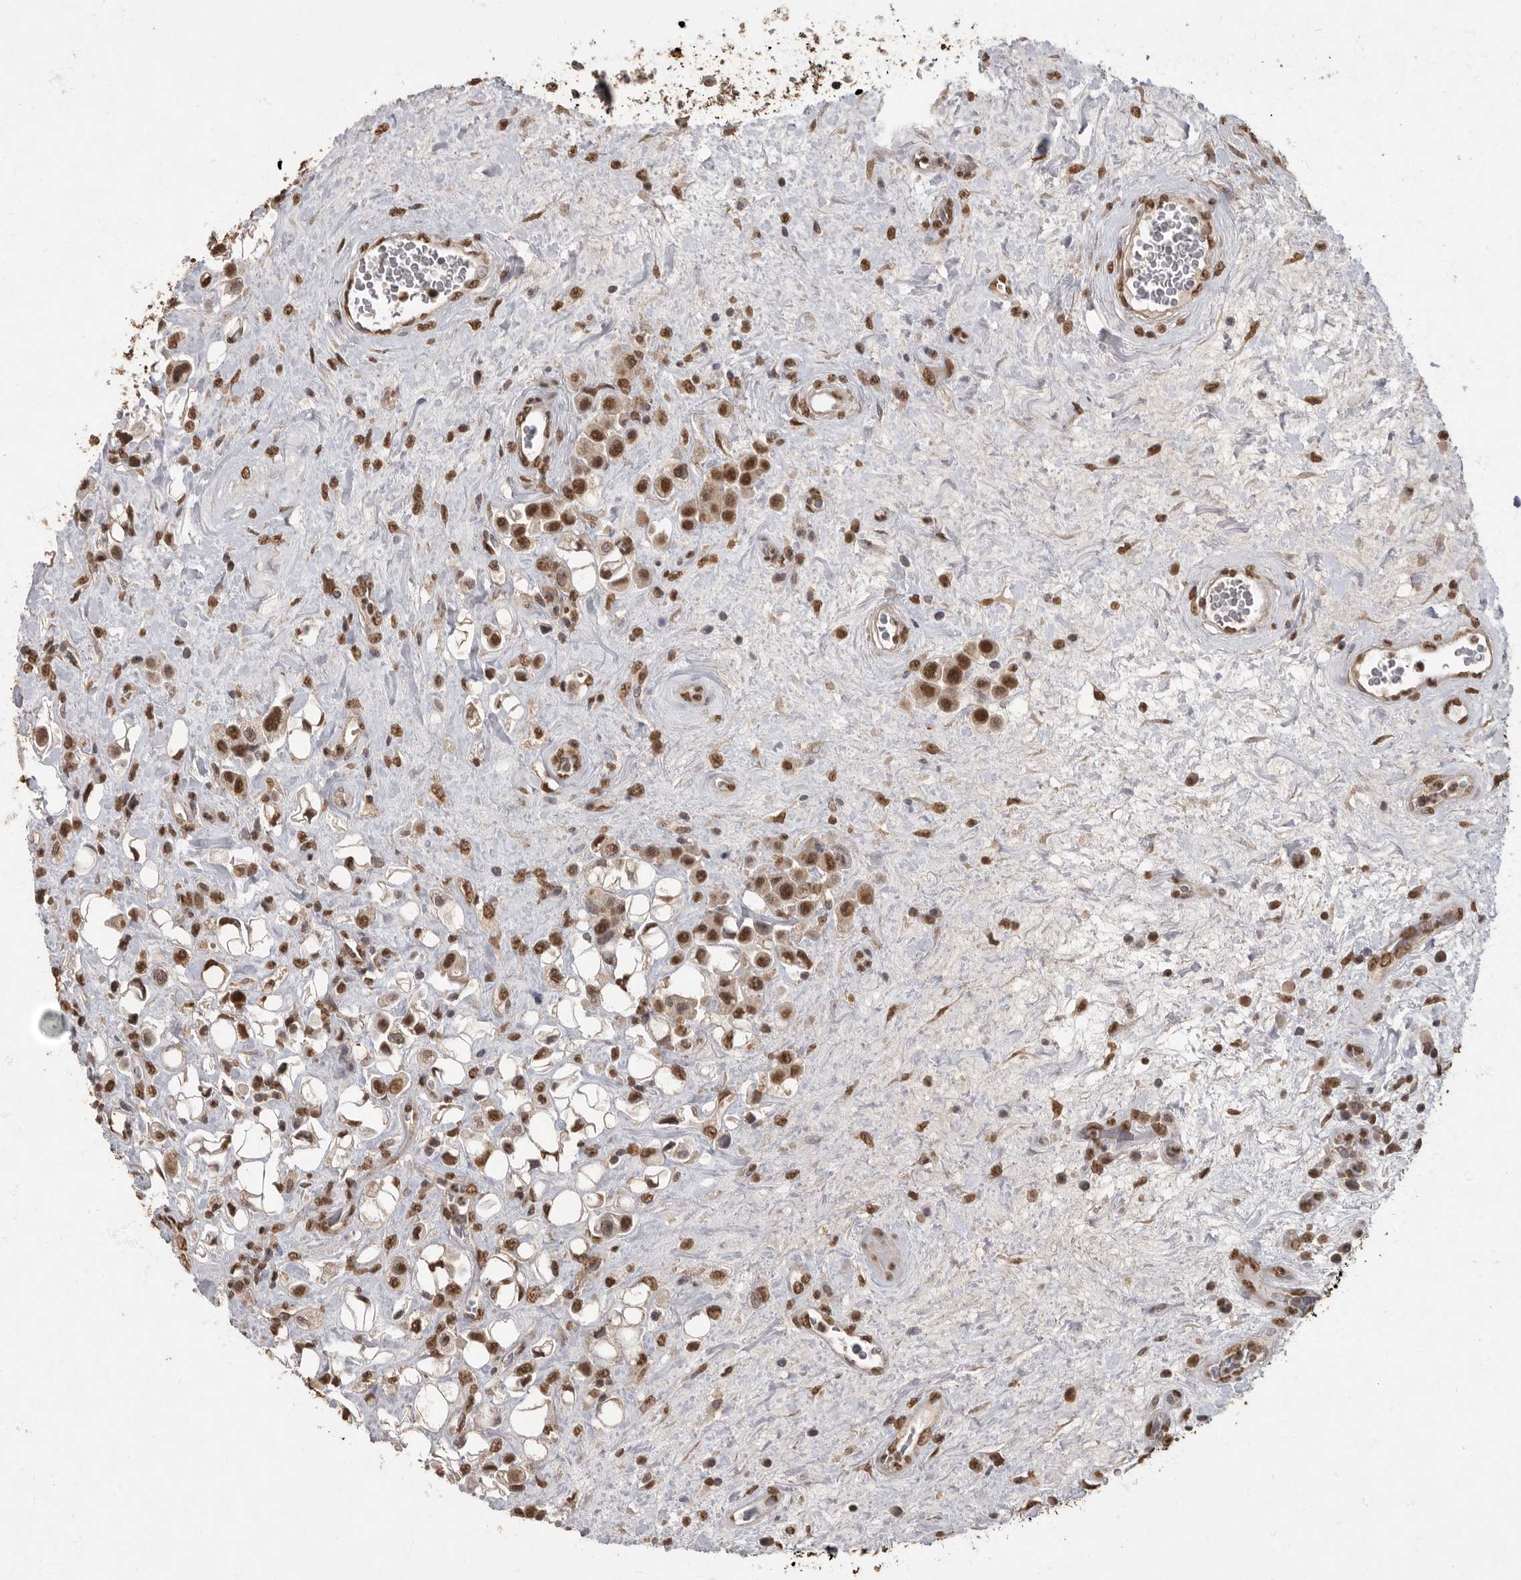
{"staining": {"intensity": "strong", "quantity": ">75%", "location": "cytoplasmic/membranous,nuclear"}, "tissue": "urothelial cancer", "cell_type": "Tumor cells", "image_type": "cancer", "snomed": [{"axis": "morphology", "description": "Urothelial carcinoma, High grade"}, {"axis": "topography", "description": "Urinary bladder"}], "caption": "High-power microscopy captured an IHC histopathology image of high-grade urothelial carcinoma, revealing strong cytoplasmic/membranous and nuclear staining in approximately >75% of tumor cells. The staining was performed using DAB, with brown indicating positive protein expression. Nuclei are stained blue with hematoxylin.", "gene": "NBL1", "patient": {"sex": "male", "age": 50}}